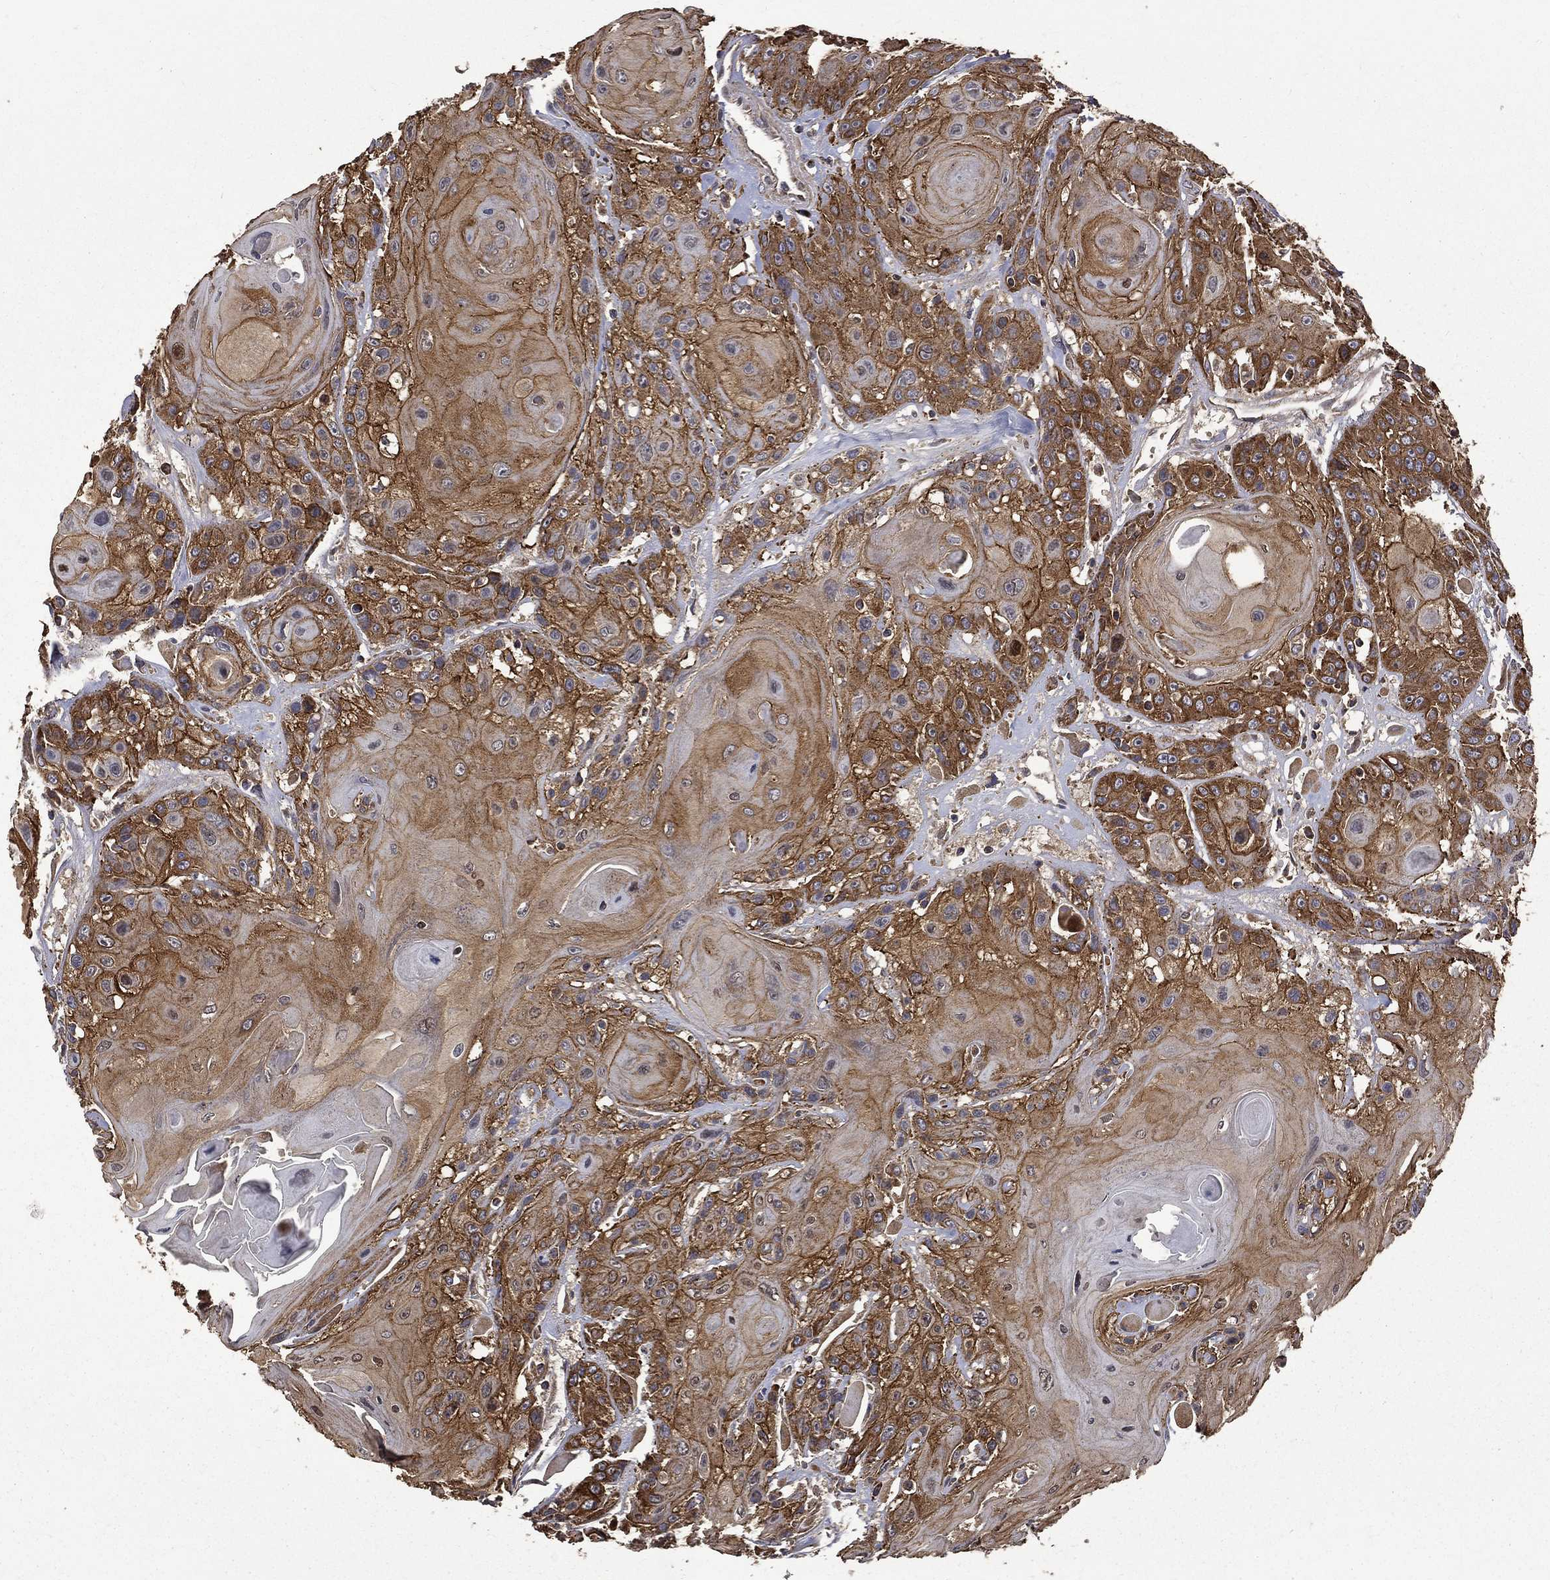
{"staining": {"intensity": "strong", "quantity": ">75%", "location": "cytoplasmic/membranous"}, "tissue": "head and neck cancer", "cell_type": "Tumor cells", "image_type": "cancer", "snomed": [{"axis": "morphology", "description": "Squamous cell carcinoma, NOS"}, {"axis": "topography", "description": "Head-Neck"}], "caption": "Brown immunohistochemical staining in human head and neck cancer (squamous cell carcinoma) reveals strong cytoplasmic/membranous staining in about >75% of tumor cells.", "gene": "RPGR", "patient": {"sex": "female", "age": 59}}